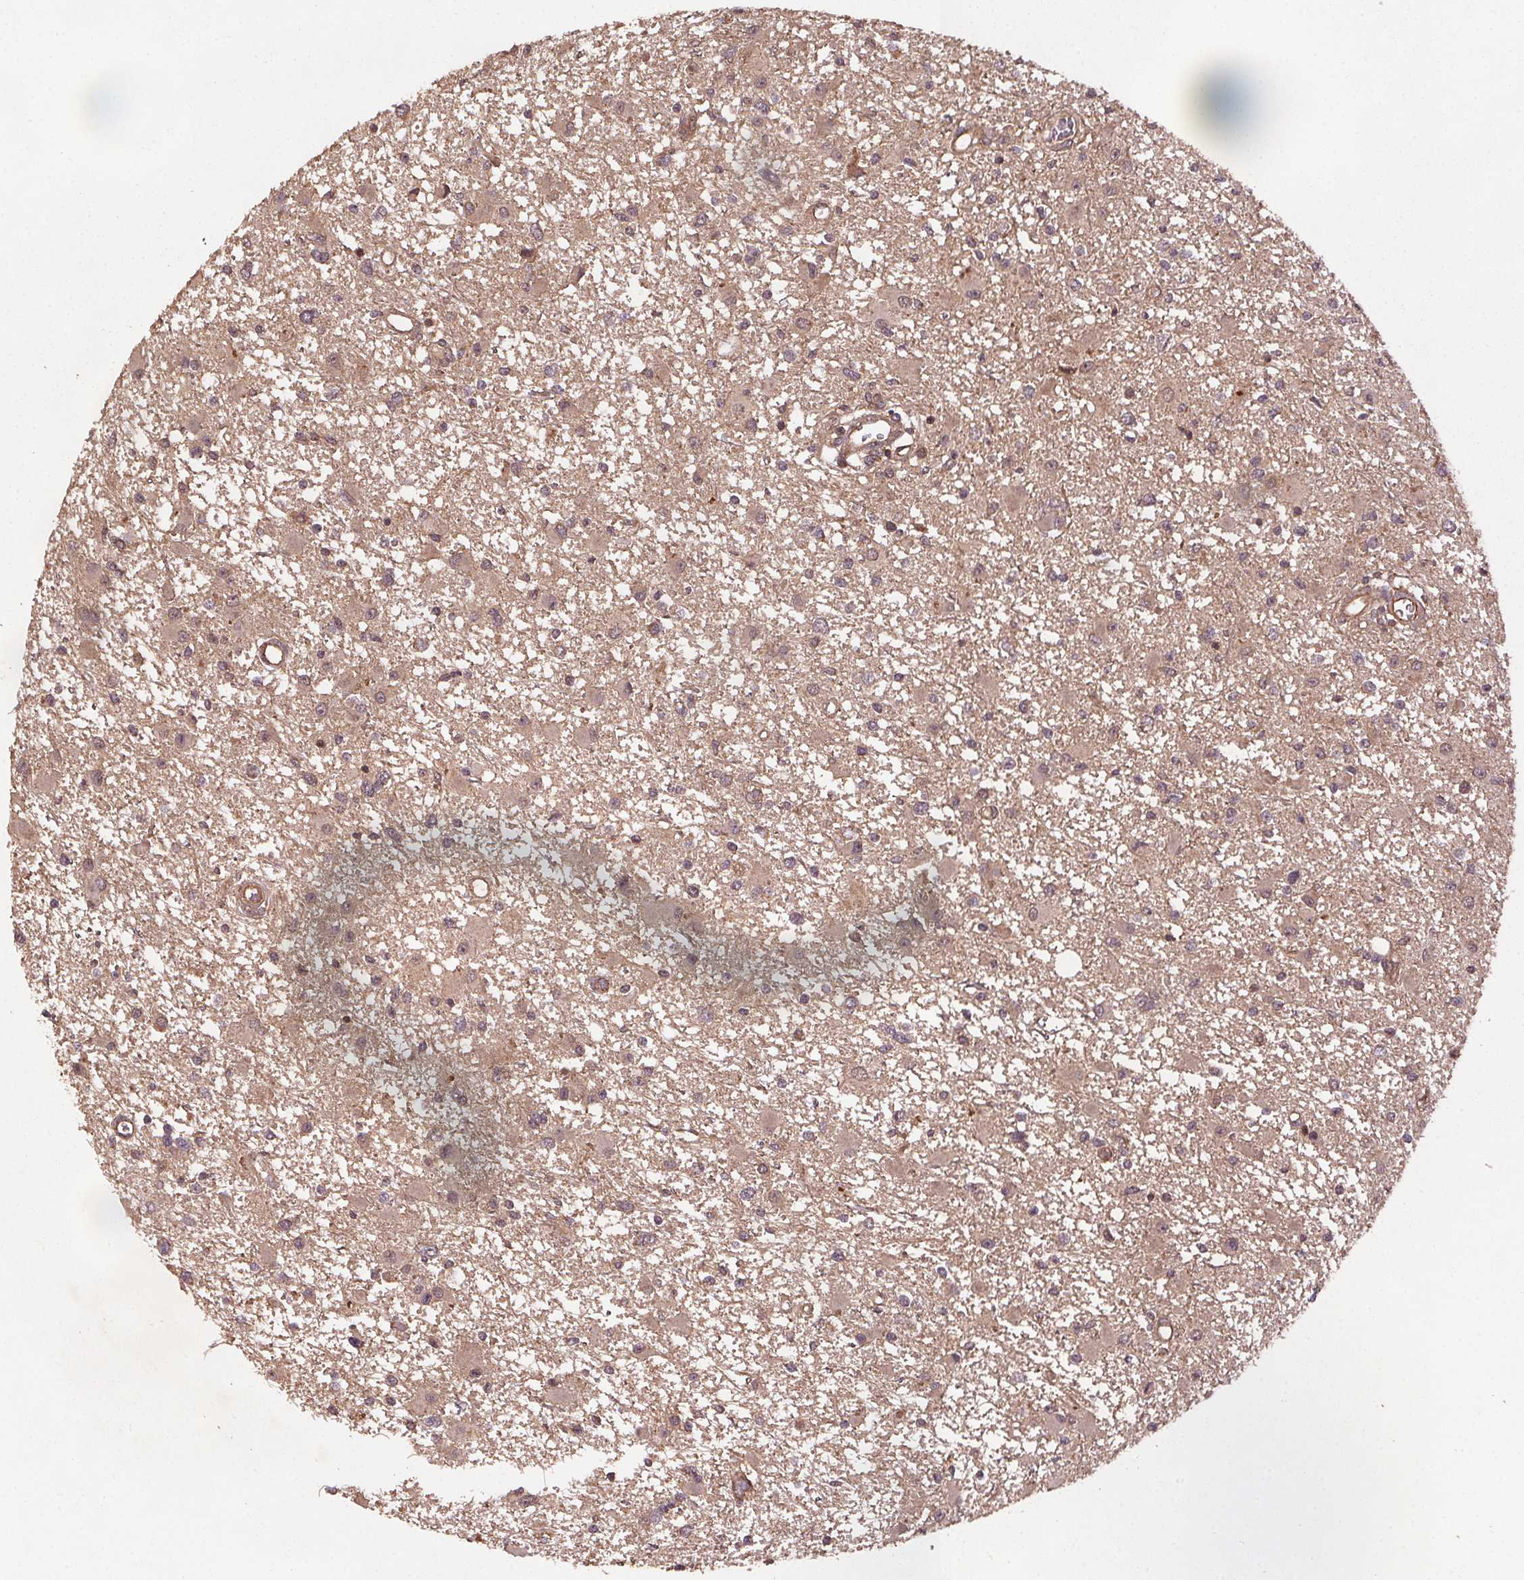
{"staining": {"intensity": "negative", "quantity": "none", "location": "none"}, "tissue": "glioma", "cell_type": "Tumor cells", "image_type": "cancer", "snomed": [{"axis": "morphology", "description": "Glioma, malignant, High grade"}, {"axis": "topography", "description": "Brain"}], "caption": "Micrograph shows no protein expression in tumor cells of malignant high-grade glioma tissue. The staining was performed using DAB to visualize the protein expression in brown, while the nuclei were stained in blue with hematoxylin (Magnification: 20x).", "gene": "SEC14L2", "patient": {"sex": "male", "age": 54}}